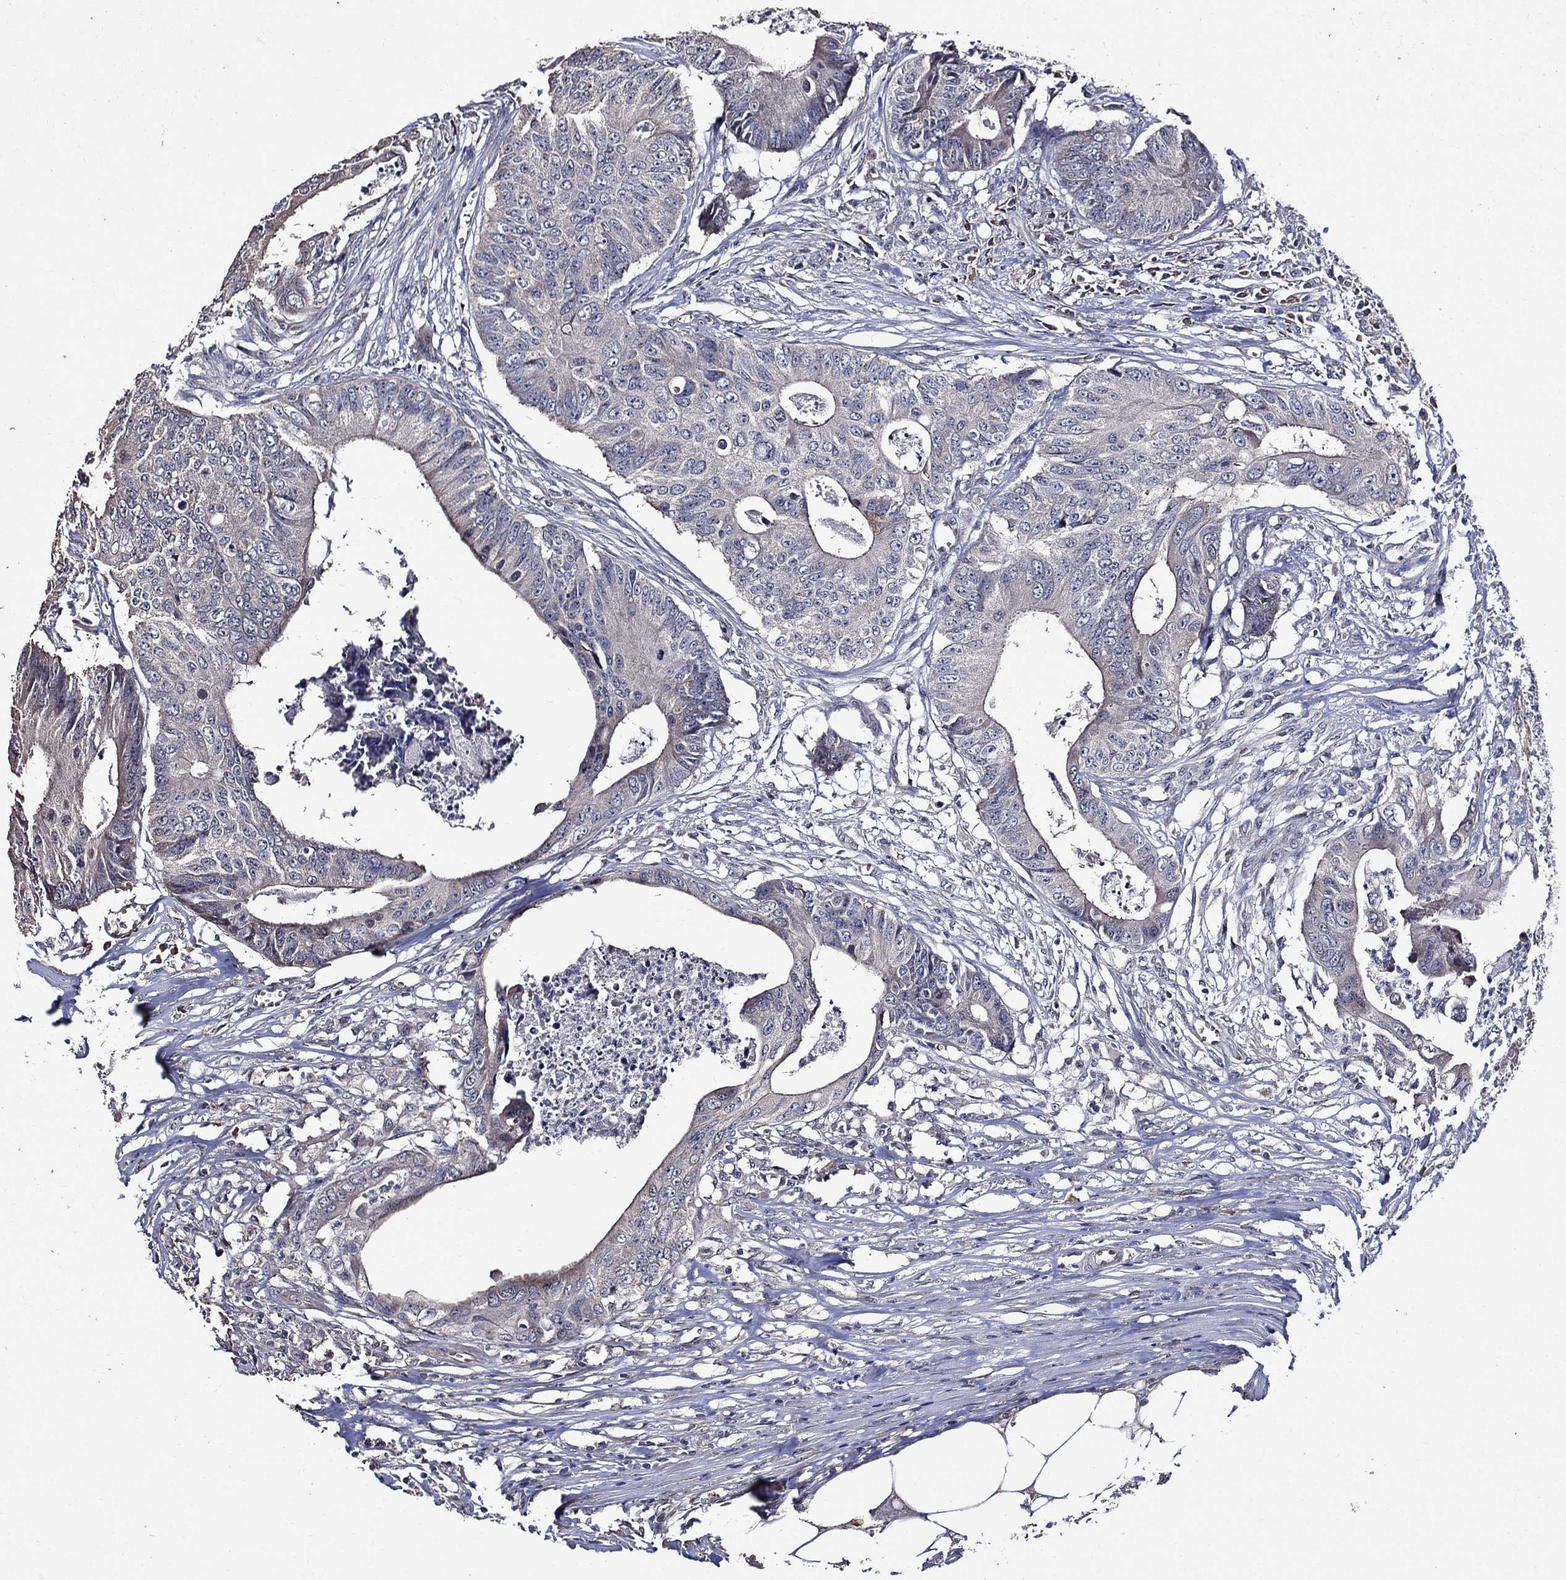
{"staining": {"intensity": "negative", "quantity": "none", "location": "none"}, "tissue": "colorectal cancer", "cell_type": "Tumor cells", "image_type": "cancer", "snomed": [{"axis": "morphology", "description": "Adenocarcinoma, NOS"}, {"axis": "topography", "description": "Colon"}], "caption": "This is an immunohistochemistry (IHC) micrograph of adenocarcinoma (colorectal). There is no staining in tumor cells.", "gene": "HAP1", "patient": {"sex": "male", "age": 84}}